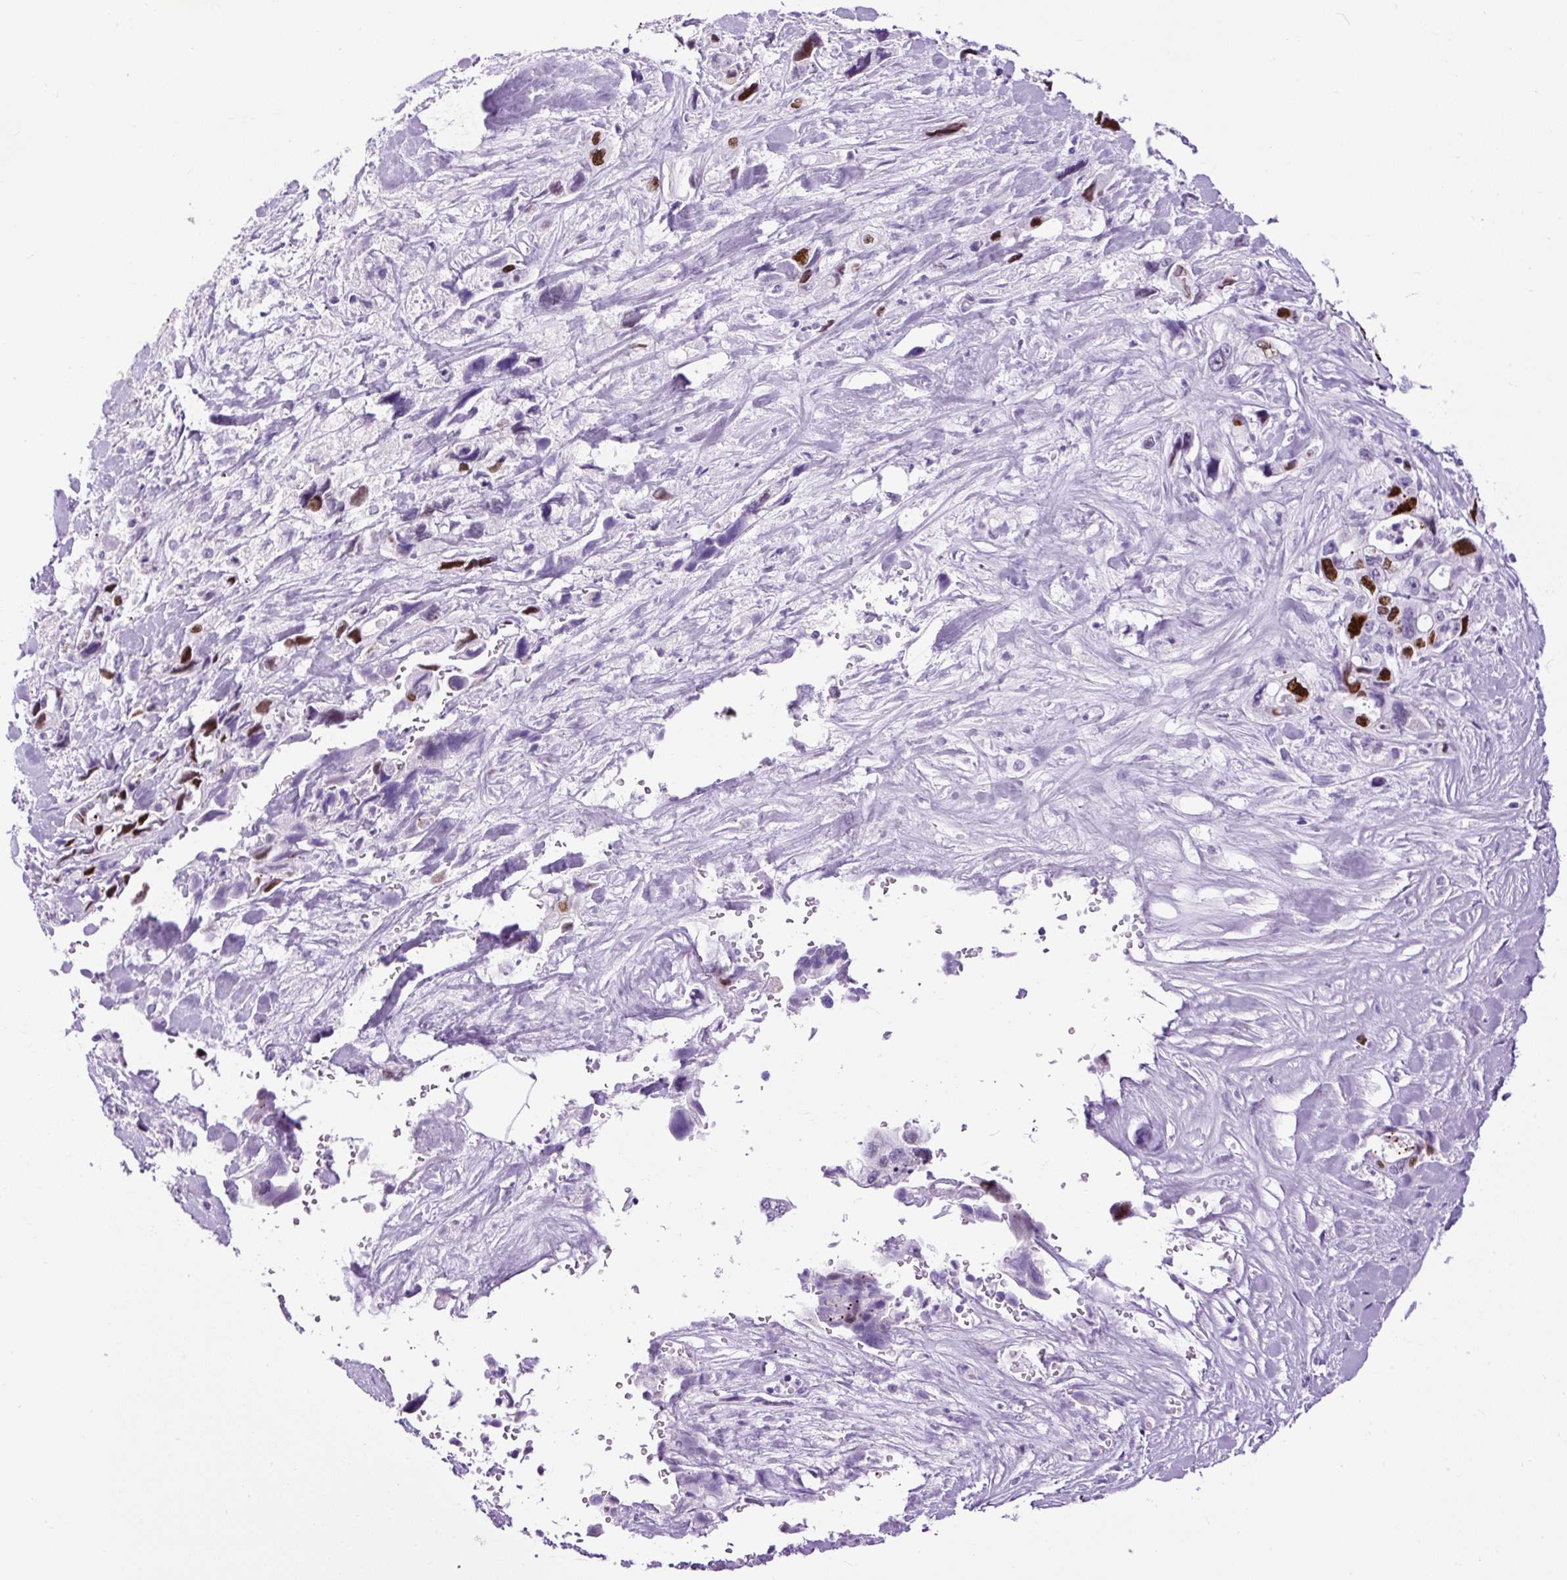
{"staining": {"intensity": "strong", "quantity": "25%-75%", "location": "nuclear"}, "tissue": "pancreatic cancer", "cell_type": "Tumor cells", "image_type": "cancer", "snomed": [{"axis": "morphology", "description": "Adenocarcinoma, NOS"}, {"axis": "topography", "description": "Pancreas"}], "caption": "Immunohistochemistry staining of pancreatic adenocarcinoma, which exhibits high levels of strong nuclear positivity in approximately 25%-75% of tumor cells indicating strong nuclear protein positivity. The staining was performed using DAB (brown) for protein detection and nuclei were counterstained in hematoxylin (blue).", "gene": "RACGAP1", "patient": {"sex": "male", "age": 46}}